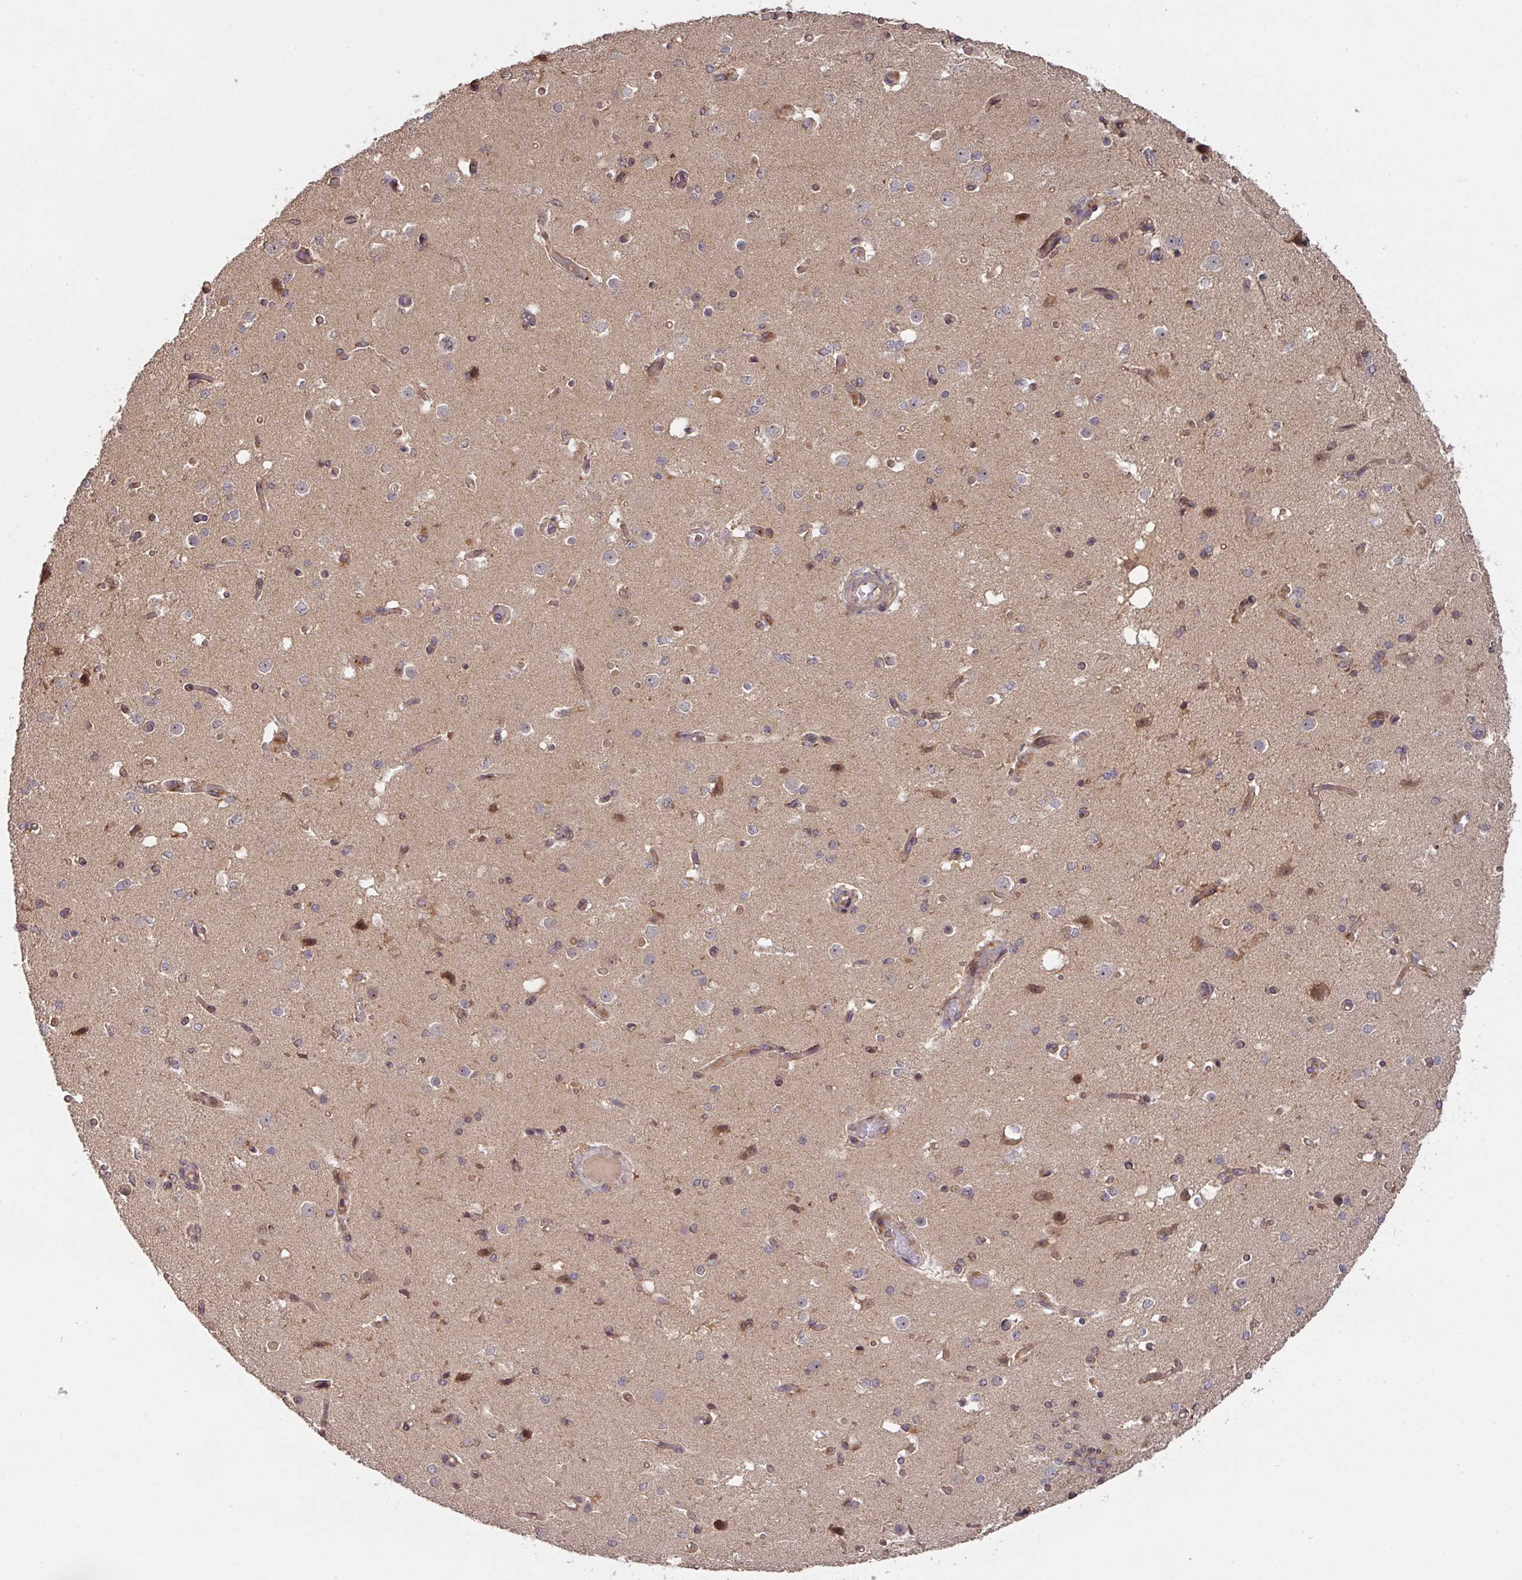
{"staining": {"intensity": "moderate", "quantity": ">75%", "location": "cytoplasmic/membranous"}, "tissue": "cerebral cortex", "cell_type": "Endothelial cells", "image_type": "normal", "snomed": [{"axis": "morphology", "description": "Normal tissue, NOS"}, {"axis": "morphology", "description": "Inflammation, NOS"}, {"axis": "topography", "description": "Cerebral cortex"}], "caption": "Moderate cytoplasmic/membranous positivity is identified in about >75% of endothelial cells in unremarkable cerebral cortex.", "gene": "MRRF", "patient": {"sex": "male", "age": 6}}